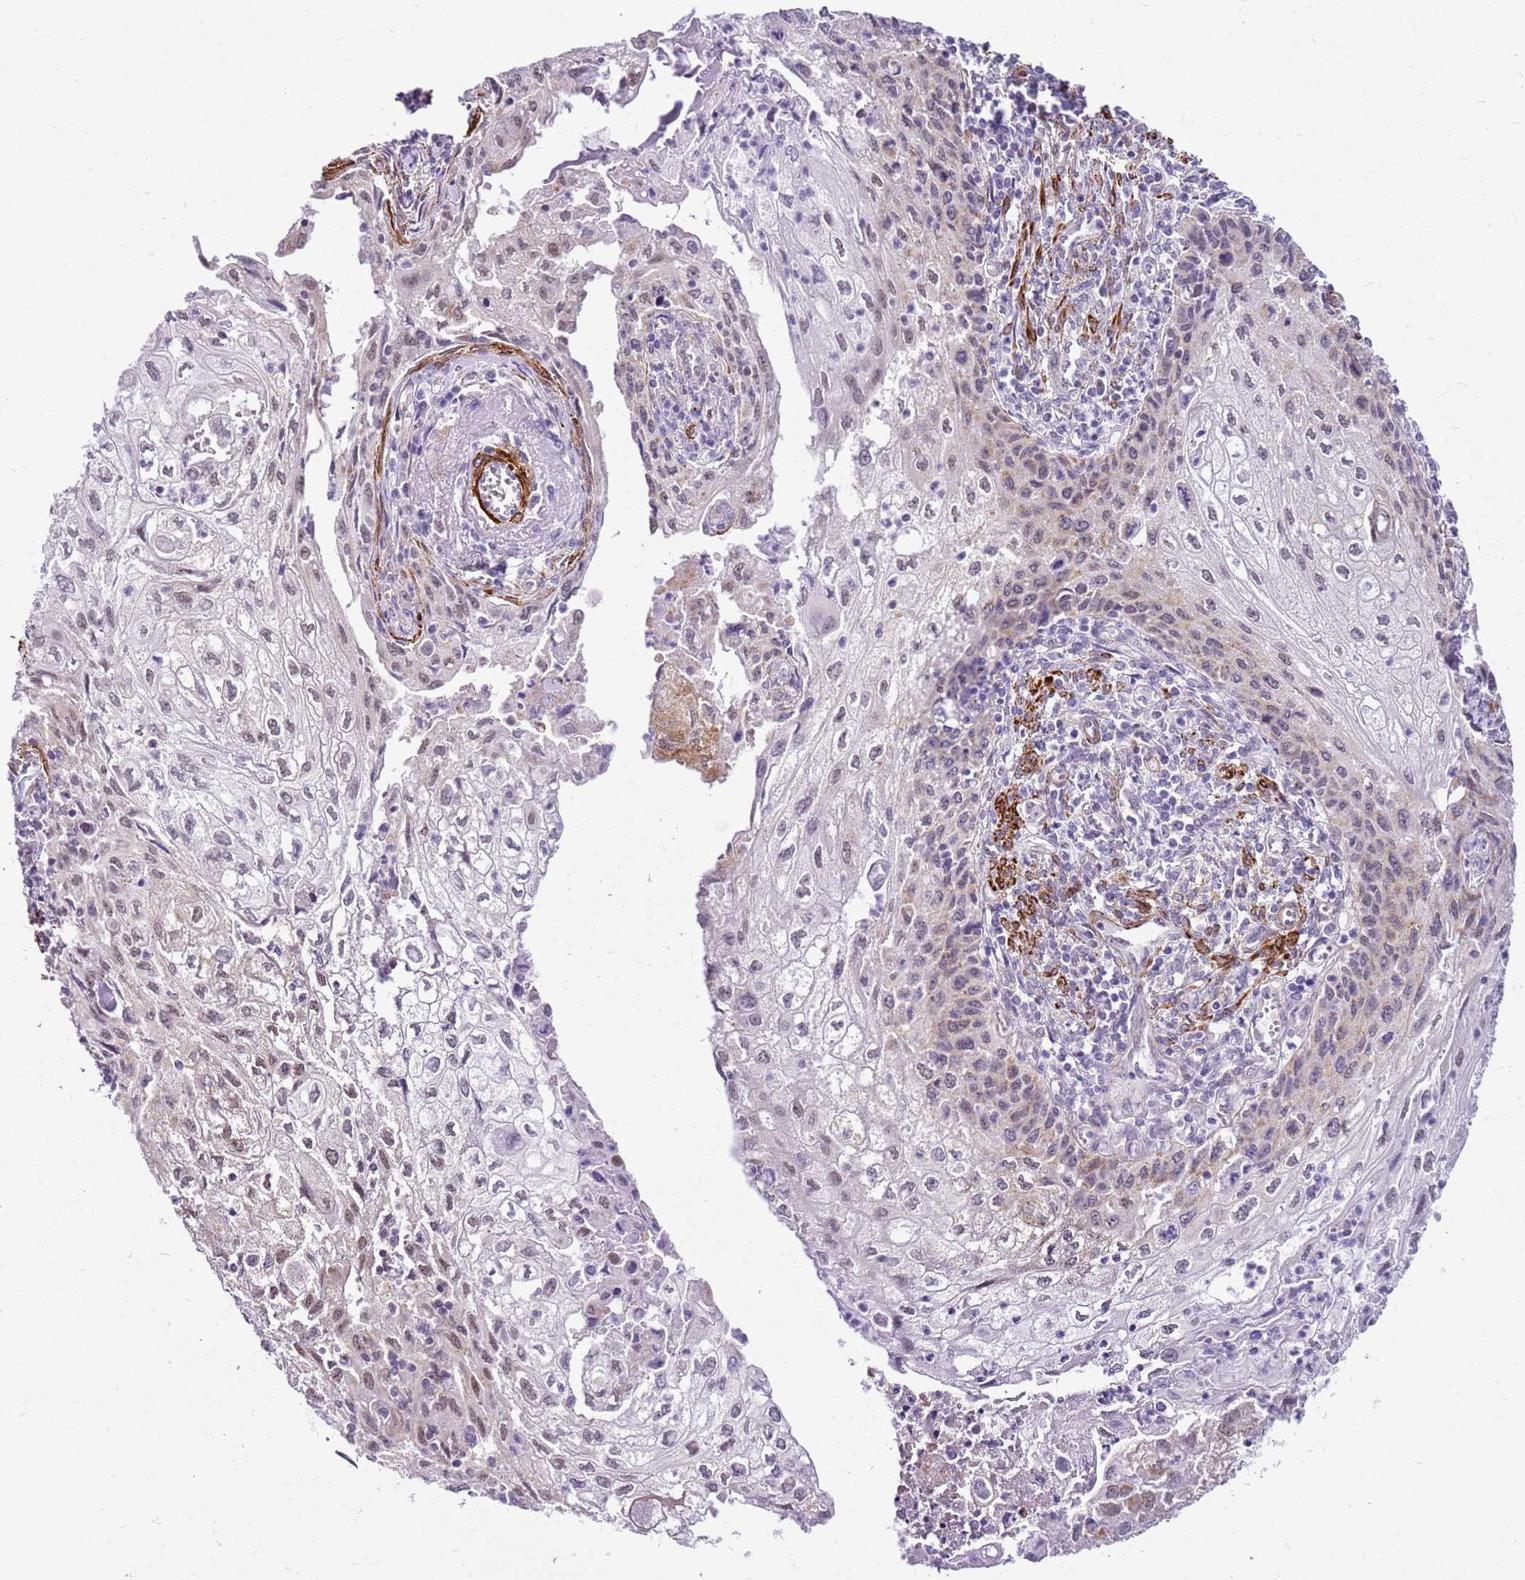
{"staining": {"intensity": "weak", "quantity": "25%-75%", "location": "cytoplasmic/membranous,nuclear"}, "tissue": "cervical cancer", "cell_type": "Tumor cells", "image_type": "cancer", "snomed": [{"axis": "morphology", "description": "Squamous cell carcinoma, NOS"}, {"axis": "topography", "description": "Cervix"}], "caption": "This is an image of immunohistochemistry staining of cervical cancer, which shows weak positivity in the cytoplasmic/membranous and nuclear of tumor cells.", "gene": "SMIM4", "patient": {"sex": "female", "age": 67}}